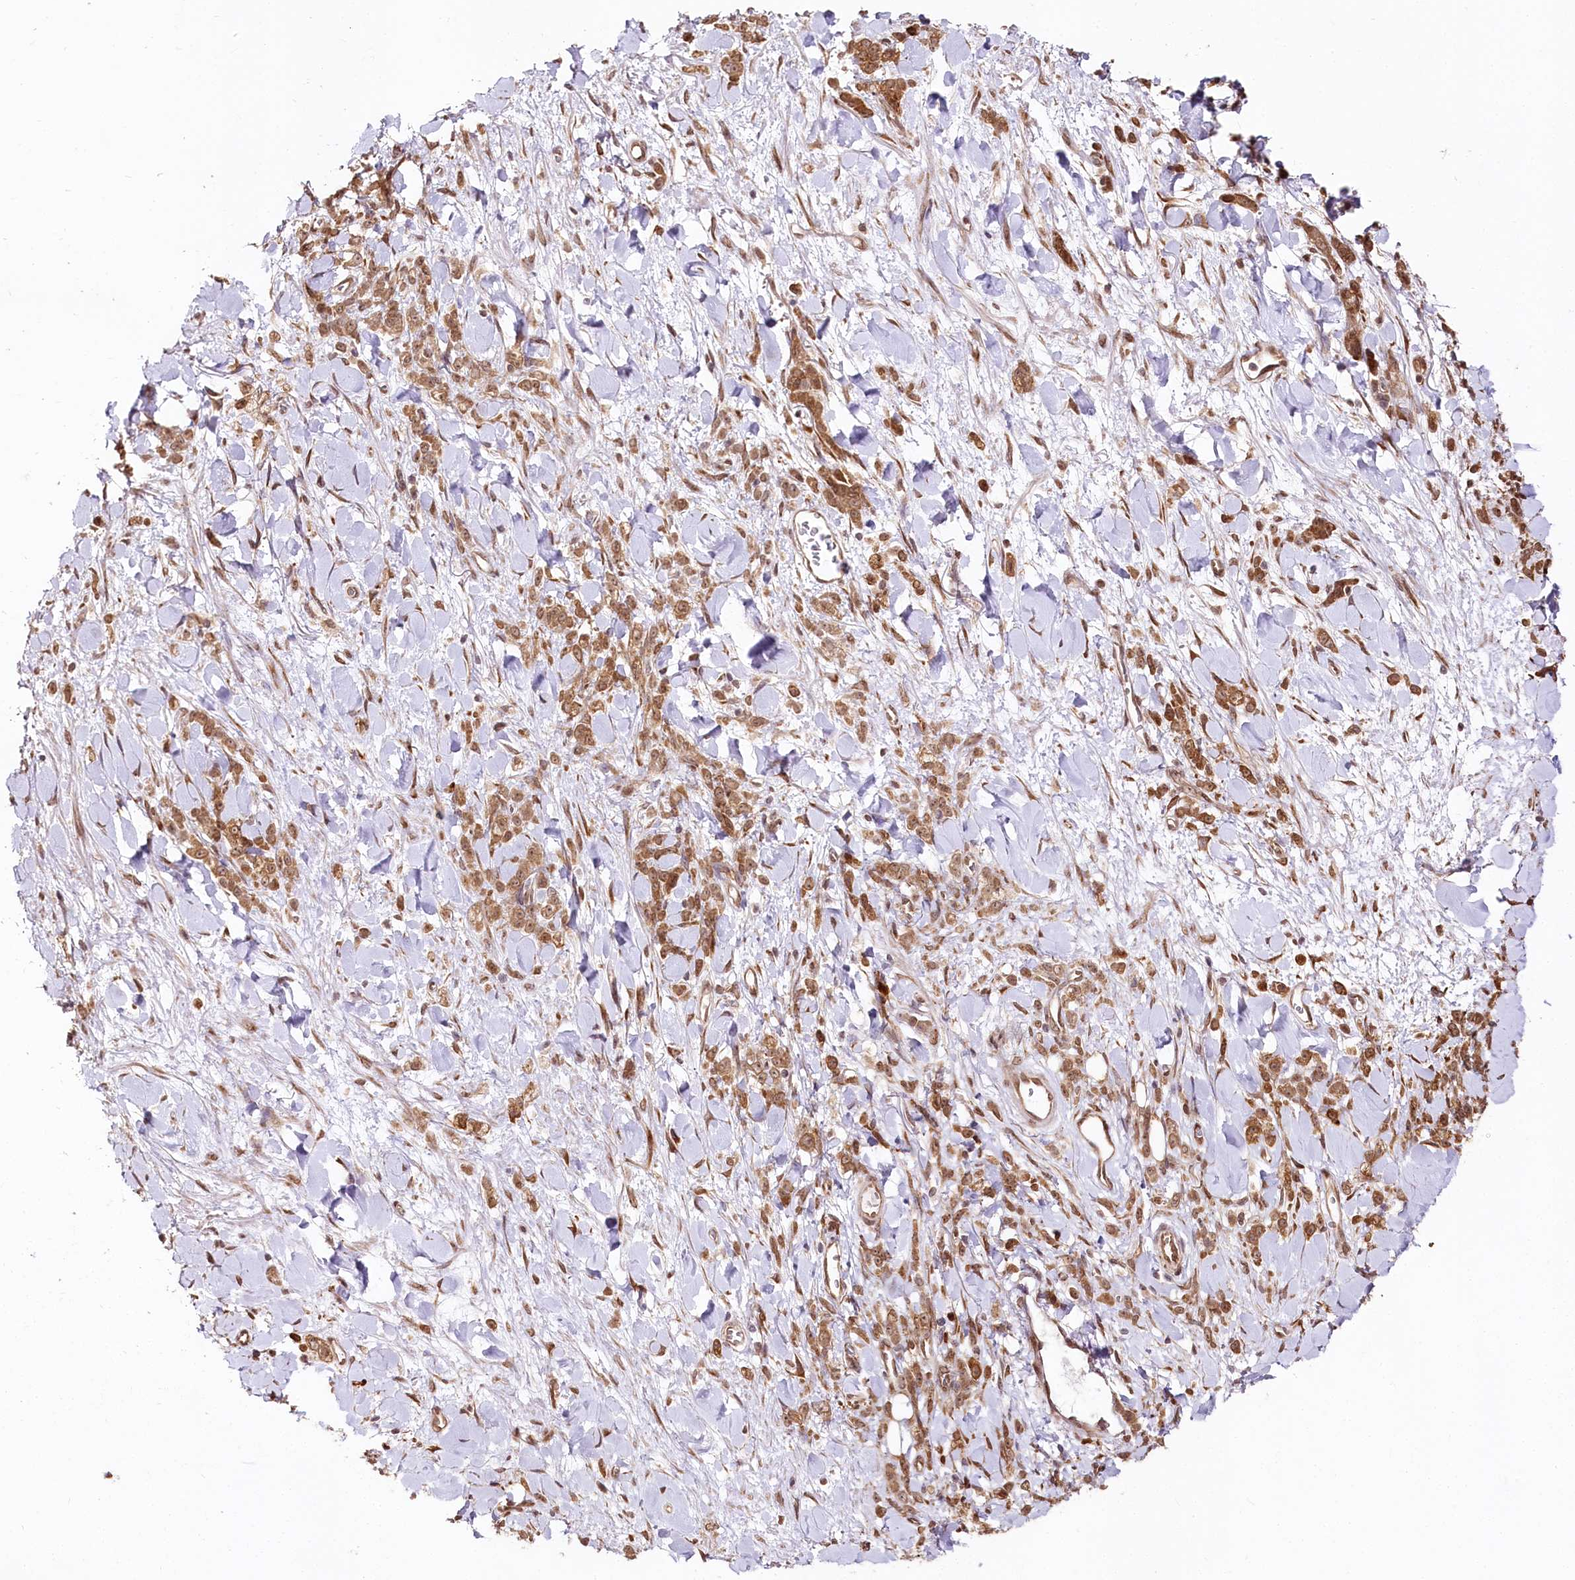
{"staining": {"intensity": "moderate", "quantity": ">75%", "location": "cytoplasmic/membranous,nuclear"}, "tissue": "stomach cancer", "cell_type": "Tumor cells", "image_type": "cancer", "snomed": [{"axis": "morphology", "description": "Normal tissue, NOS"}, {"axis": "morphology", "description": "Adenocarcinoma, NOS"}, {"axis": "topography", "description": "Stomach"}], "caption": "Protein expression analysis of adenocarcinoma (stomach) reveals moderate cytoplasmic/membranous and nuclear staining in about >75% of tumor cells. The staining was performed using DAB (3,3'-diaminobenzidine) to visualize the protein expression in brown, while the nuclei were stained in blue with hematoxylin (Magnification: 20x).", "gene": "ENSG00000144785", "patient": {"sex": "male", "age": 82}}